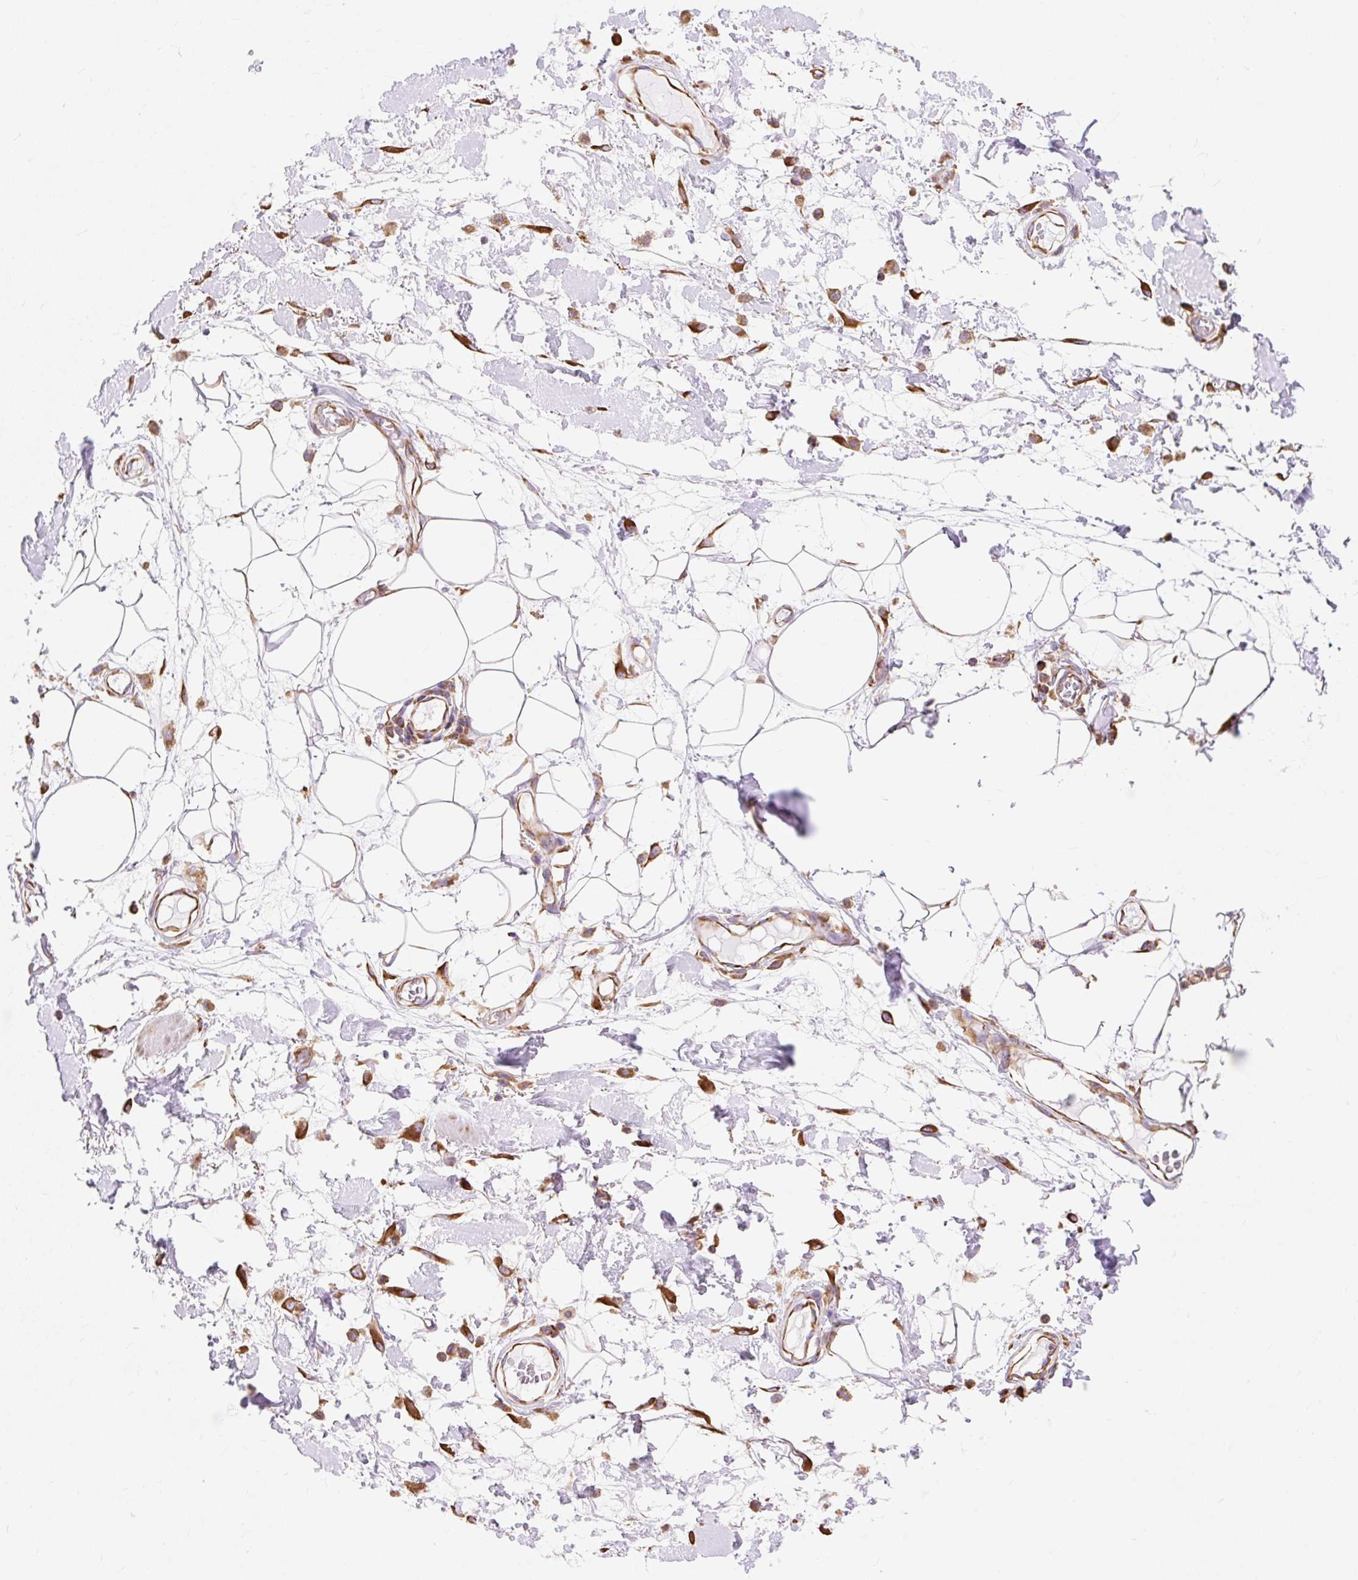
{"staining": {"intensity": "weak", "quantity": "25%-75%", "location": "cytoplasmic/membranous"}, "tissue": "adipose tissue", "cell_type": "Adipocytes", "image_type": "normal", "snomed": [{"axis": "morphology", "description": "Normal tissue, NOS"}, {"axis": "topography", "description": "Vulva"}, {"axis": "topography", "description": "Peripheral nerve tissue"}], "caption": "The micrograph reveals immunohistochemical staining of benign adipose tissue. There is weak cytoplasmic/membranous staining is appreciated in approximately 25%-75% of adipocytes.", "gene": "ENSG00000260836", "patient": {"sex": "female", "age": 68}}